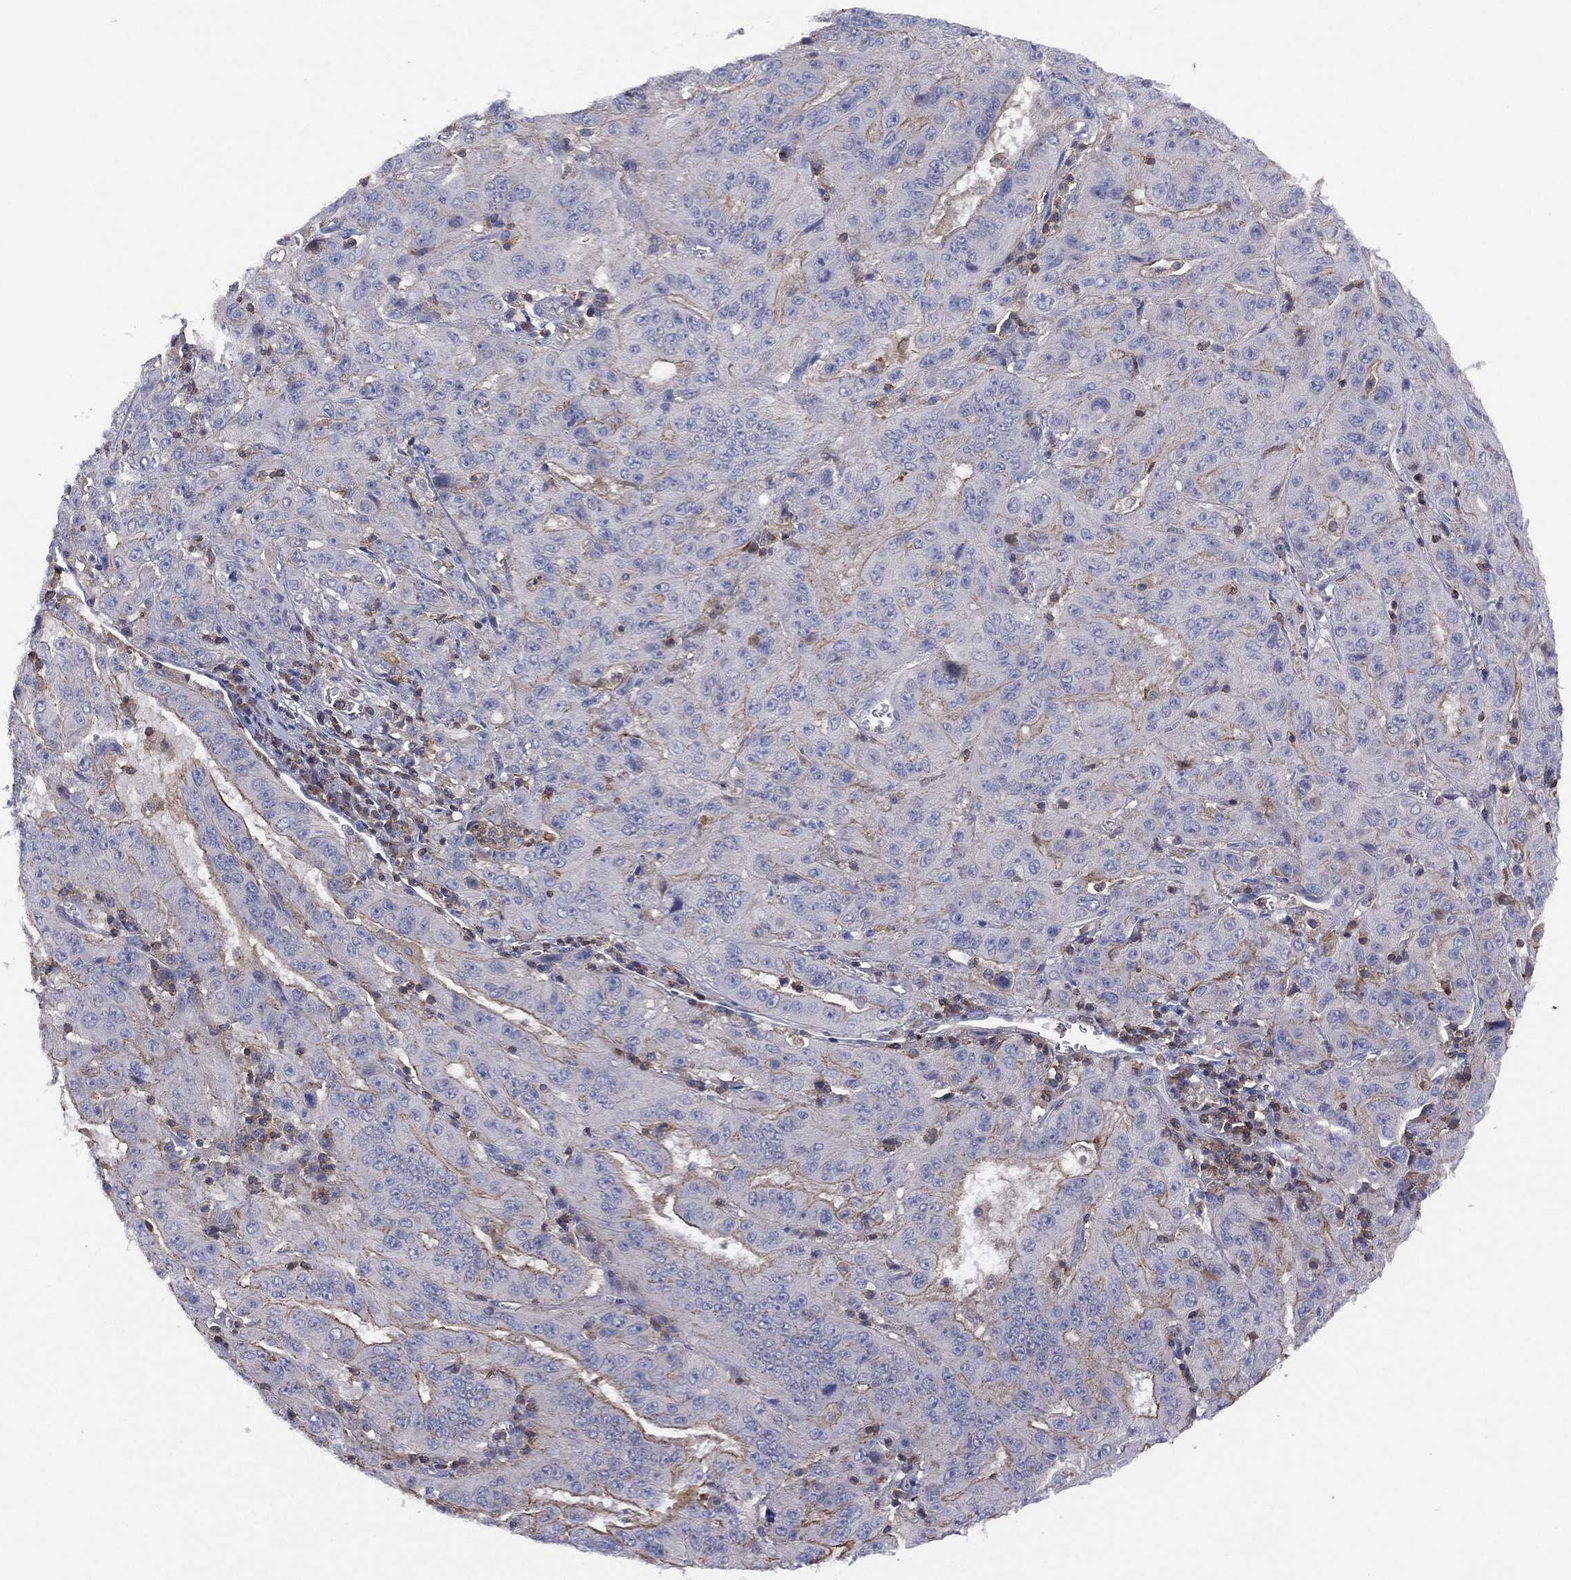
{"staining": {"intensity": "moderate", "quantity": "25%-75%", "location": "cytoplasmic/membranous"}, "tissue": "pancreatic cancer", "cell_type": "Tumor cells", "image_type": "cancer", "snomed": [{"axis": "morphology", "description": "Adenocarcinoma, NOS"}, {"axis": "topography", "description": "Pancreas"}], "caption": "A brown stain labels moderate cytoplasmic/membranous staining of a protein in adenocarcinoma (pancreatic) tumor cells.", "gene": "DOCK8", "patient": {"sex": "male", "age": 63}}